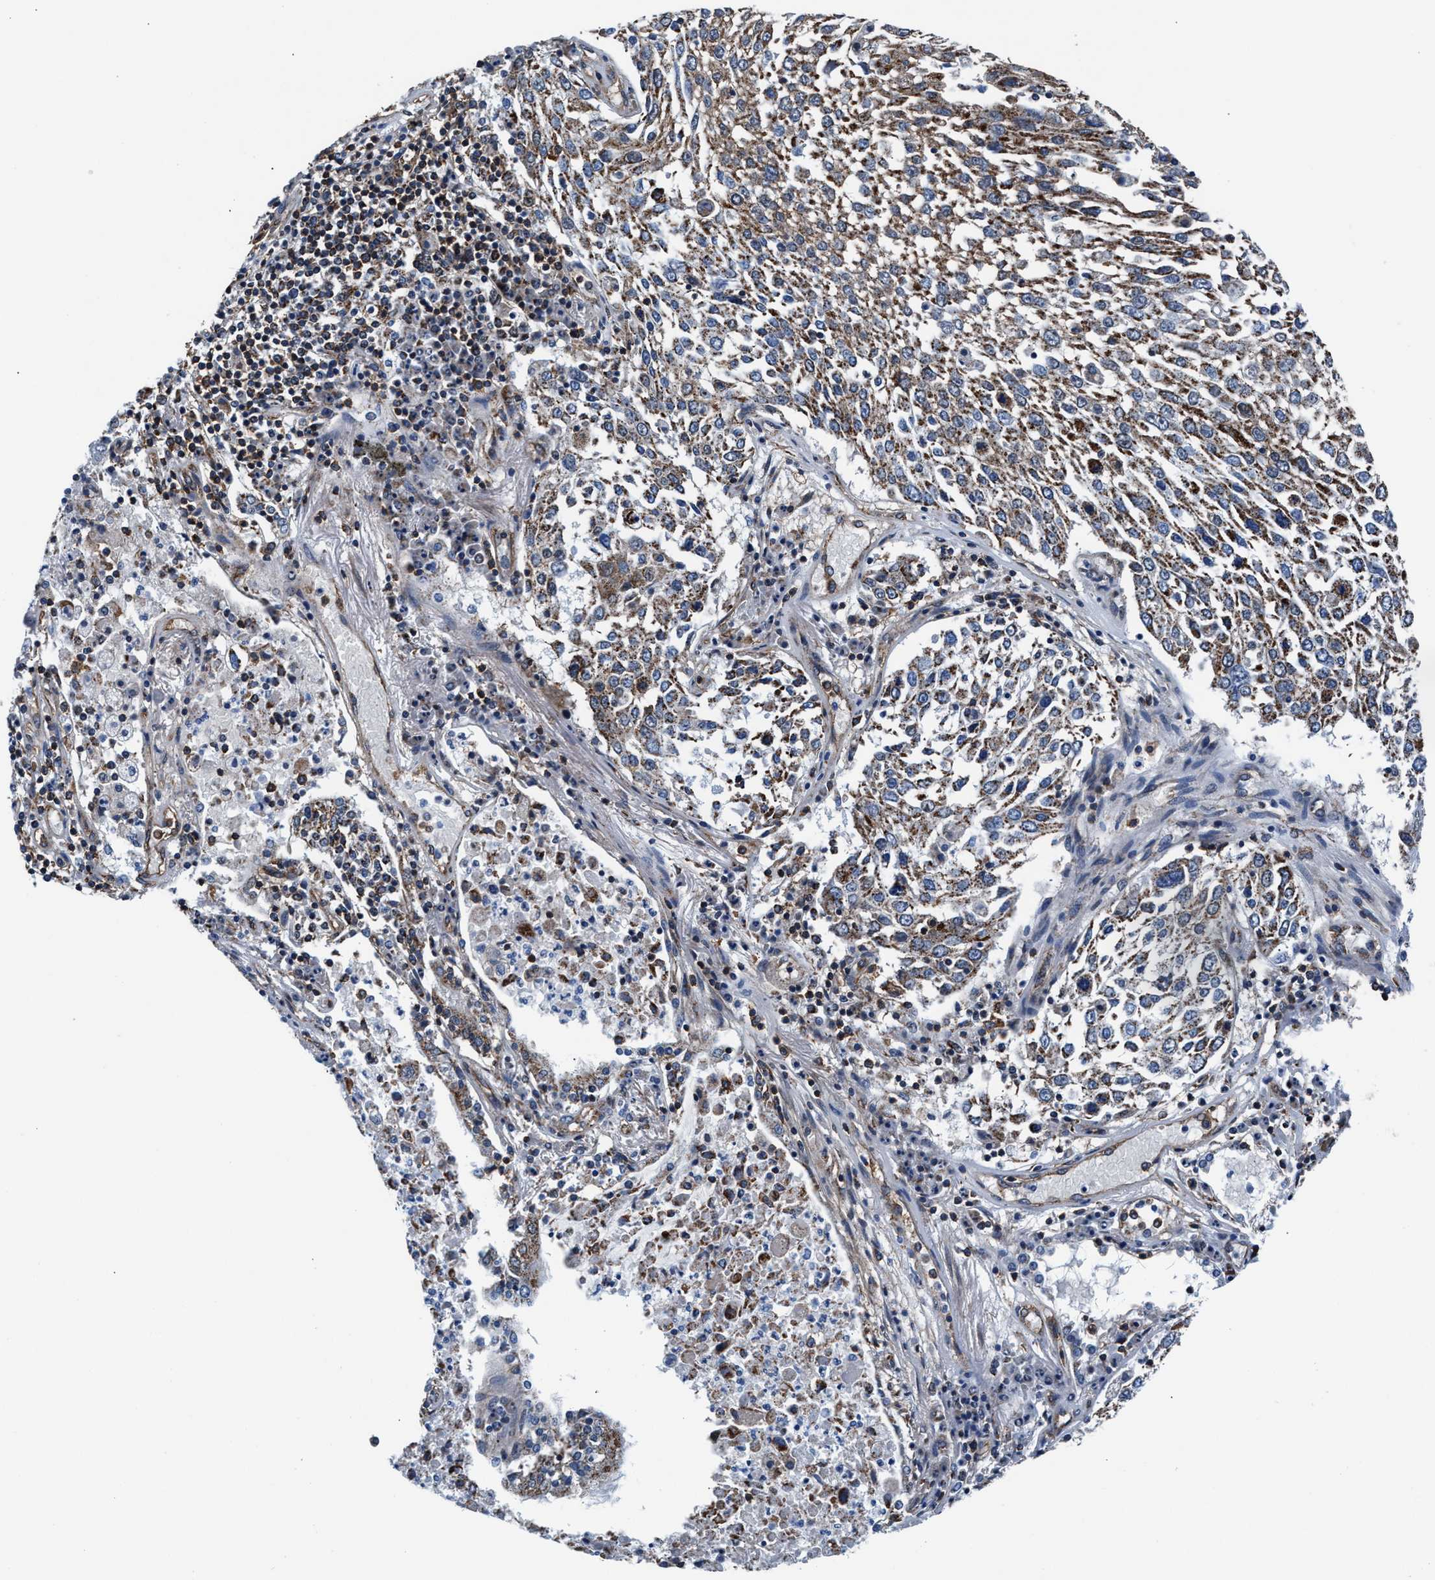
{"staining": {"intensity": "moderate", "quantity": ">75%", "location": "cytoplasmic/membranous"}, "tissue": "lung cancer", "cell_type": "Tumor cells", "image_type": "cancer", "snomed": [{"axis": "morphology", "description": "Squamous cell carcinoma, NOS"}, {"axis": "topography", "description": "Lung"}], "caption": "Squamous cell carcinoma (lung) stained with a brown dye reveals moderate cytoplasmic/membranous positive staining in about >75% of tumor cells.", "gene": "NKTR", "patient": {"sex": "male", "age": 65}}